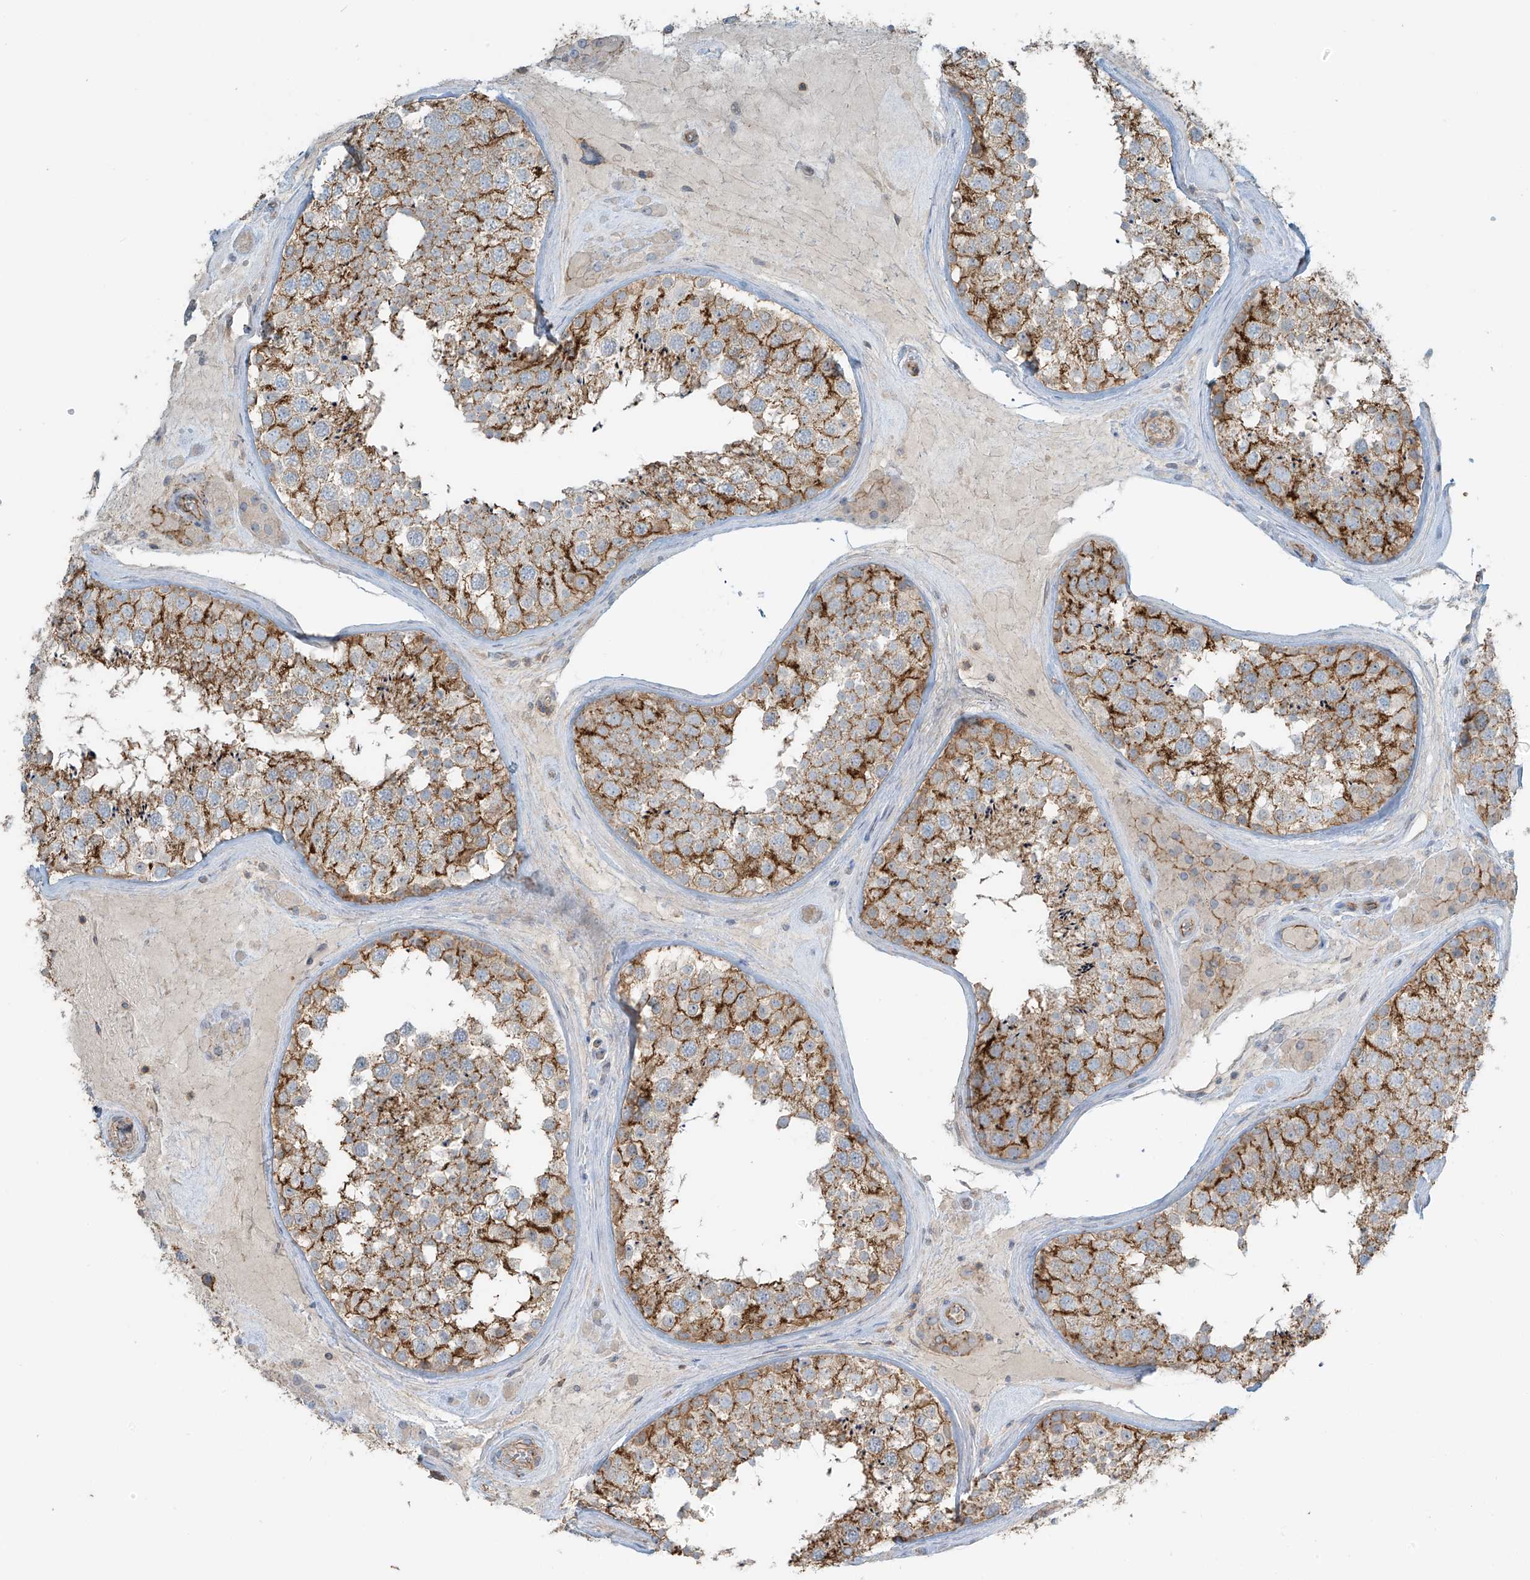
{"staining": {"intensity": "moderate", "quantity": ">75%", "location": "cytoplasmic/membranous"}, "tissue": "testis", "cell_type": "Cells in seminiferous ducts", "image_type": "normal", "snomed": [{"axis": "morphology", "description": "Normal tissue, NOS"}, {"axis": "topography", "description": "Testis"}], "caption": "Immunohistochemistry (IHC) (DAB (3,3'-diaminobenzidine)) staining of normal human testis reveals moderate cytoplasmic/membranous protein staining in approximately >75% of cells in seminiferous ducts.", "gene": "SLC9A2", "patient": {"sex": "male", "age": 46}}